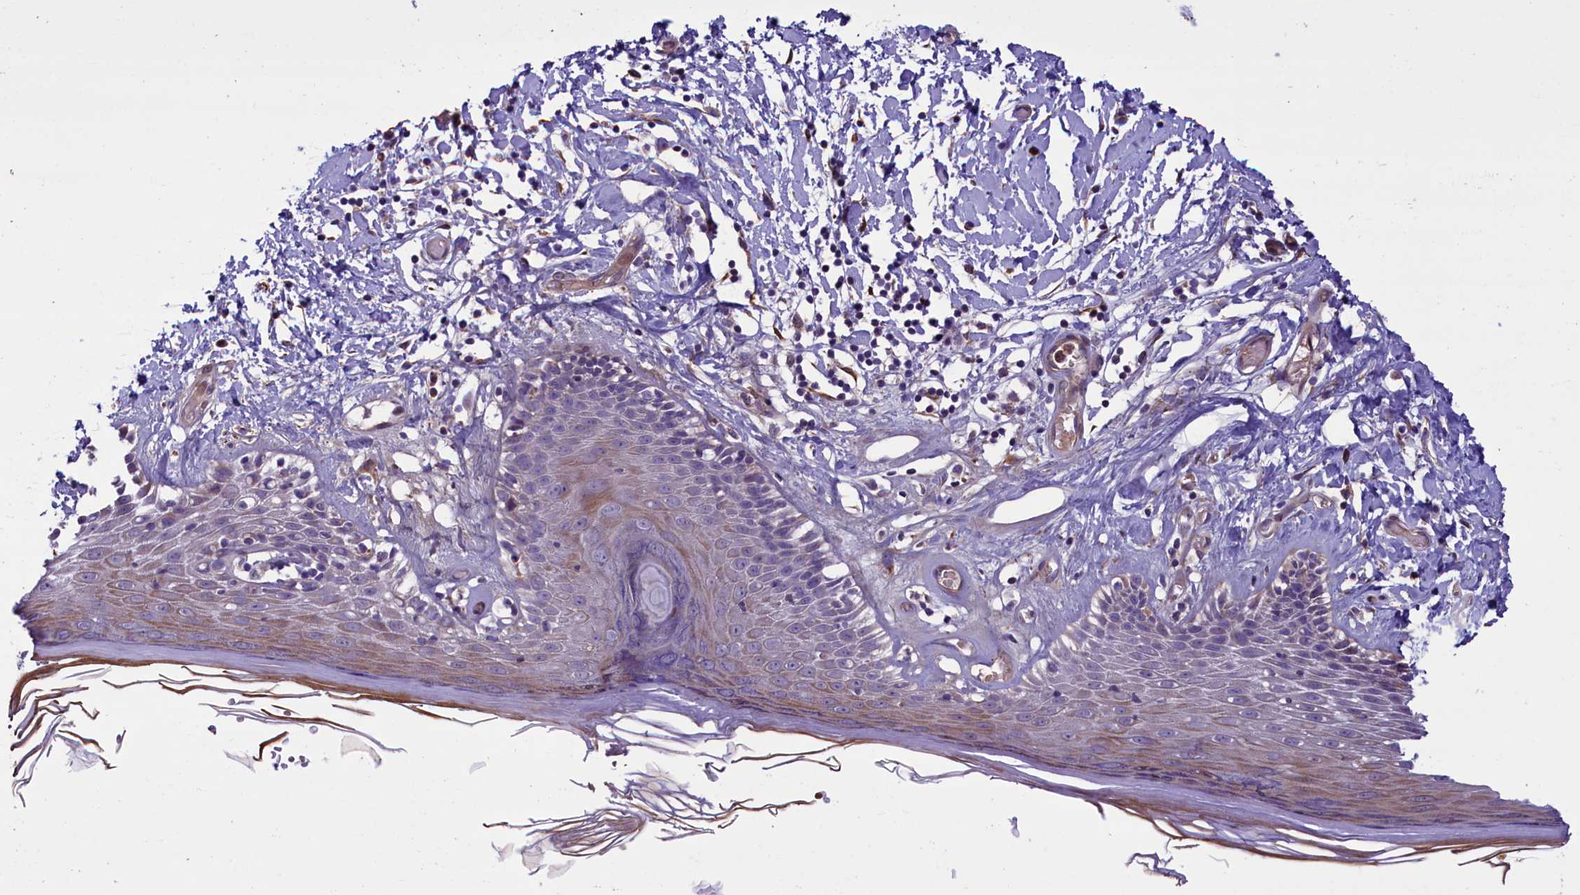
{"staining": {"intensity": "moderate", "quantity": "25%-75%", "location": "cytoplasmic/membranous"}, "tissue": "skin", "cell_type": "Epidermal cells", "image_type": "normal", "snomed": [{"axis": "morphology", "description": "Normal tissue, NOS"}, {"axis": "topography", "description": "Adipose tissue"}, {"axis": "topography", "description": "Vascular tissue"}, {"axis": "topography", "description": "Vulva"}, {"axis": "topography", "description": "Peripheral nerve tissue"}], "caption": "This photomicrograph shows immunohistochemistry staining of unremarkable human skin, with medium moderate cytoplasmic/membranous positivity in about 25%-75% of epidermal cells.", "gene": "MIEF2", "patient": {"sex": "female", "age": 86}}